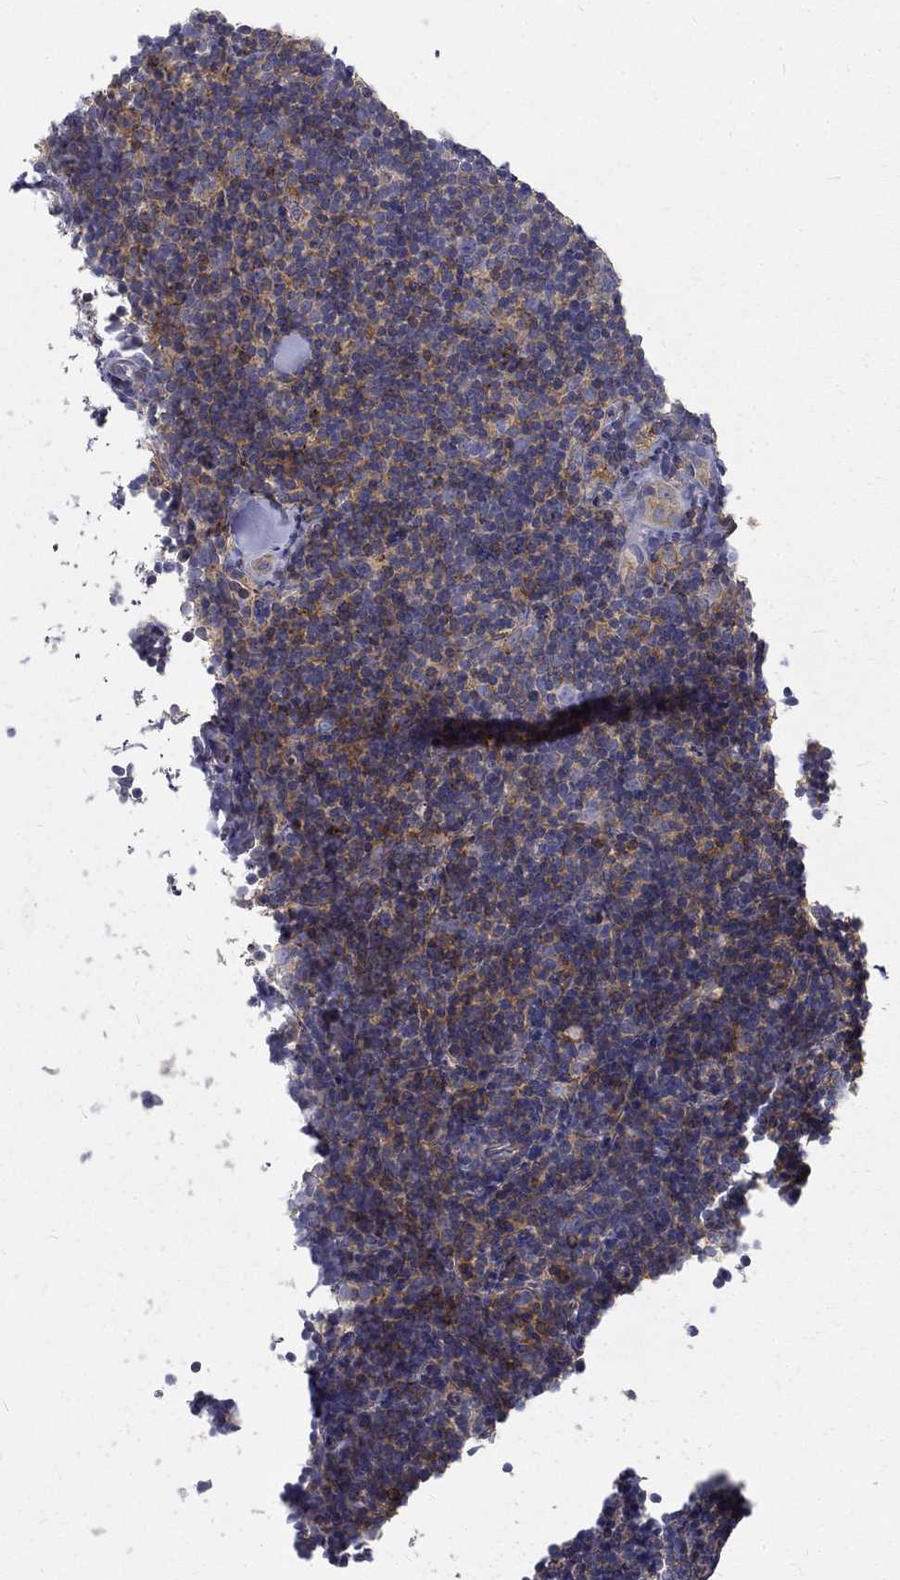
{"staining": {"intensity": "moderate", "quantity": "25%-75%", "location": "cytoplasmic/membranous"}, "tissue": "lymphoma", "cell_type": "Tumor cells", "image_type": "cancer", "snomed": [{"axis": "morphology", "description": "Malignant lymphoma, non-Hodgkin's type, Low grade"}, {"axis": "topography", "description": "Lymph node"}], "caption": "Immunohistochemical staining of lymphoma exhibits medium levels of moderate cytoplasmic/membranous protein expression in approximately 25%-75% of tumor cells.", "gene": "MTMR11", "patient": {"sex": "female", "age": 56}}